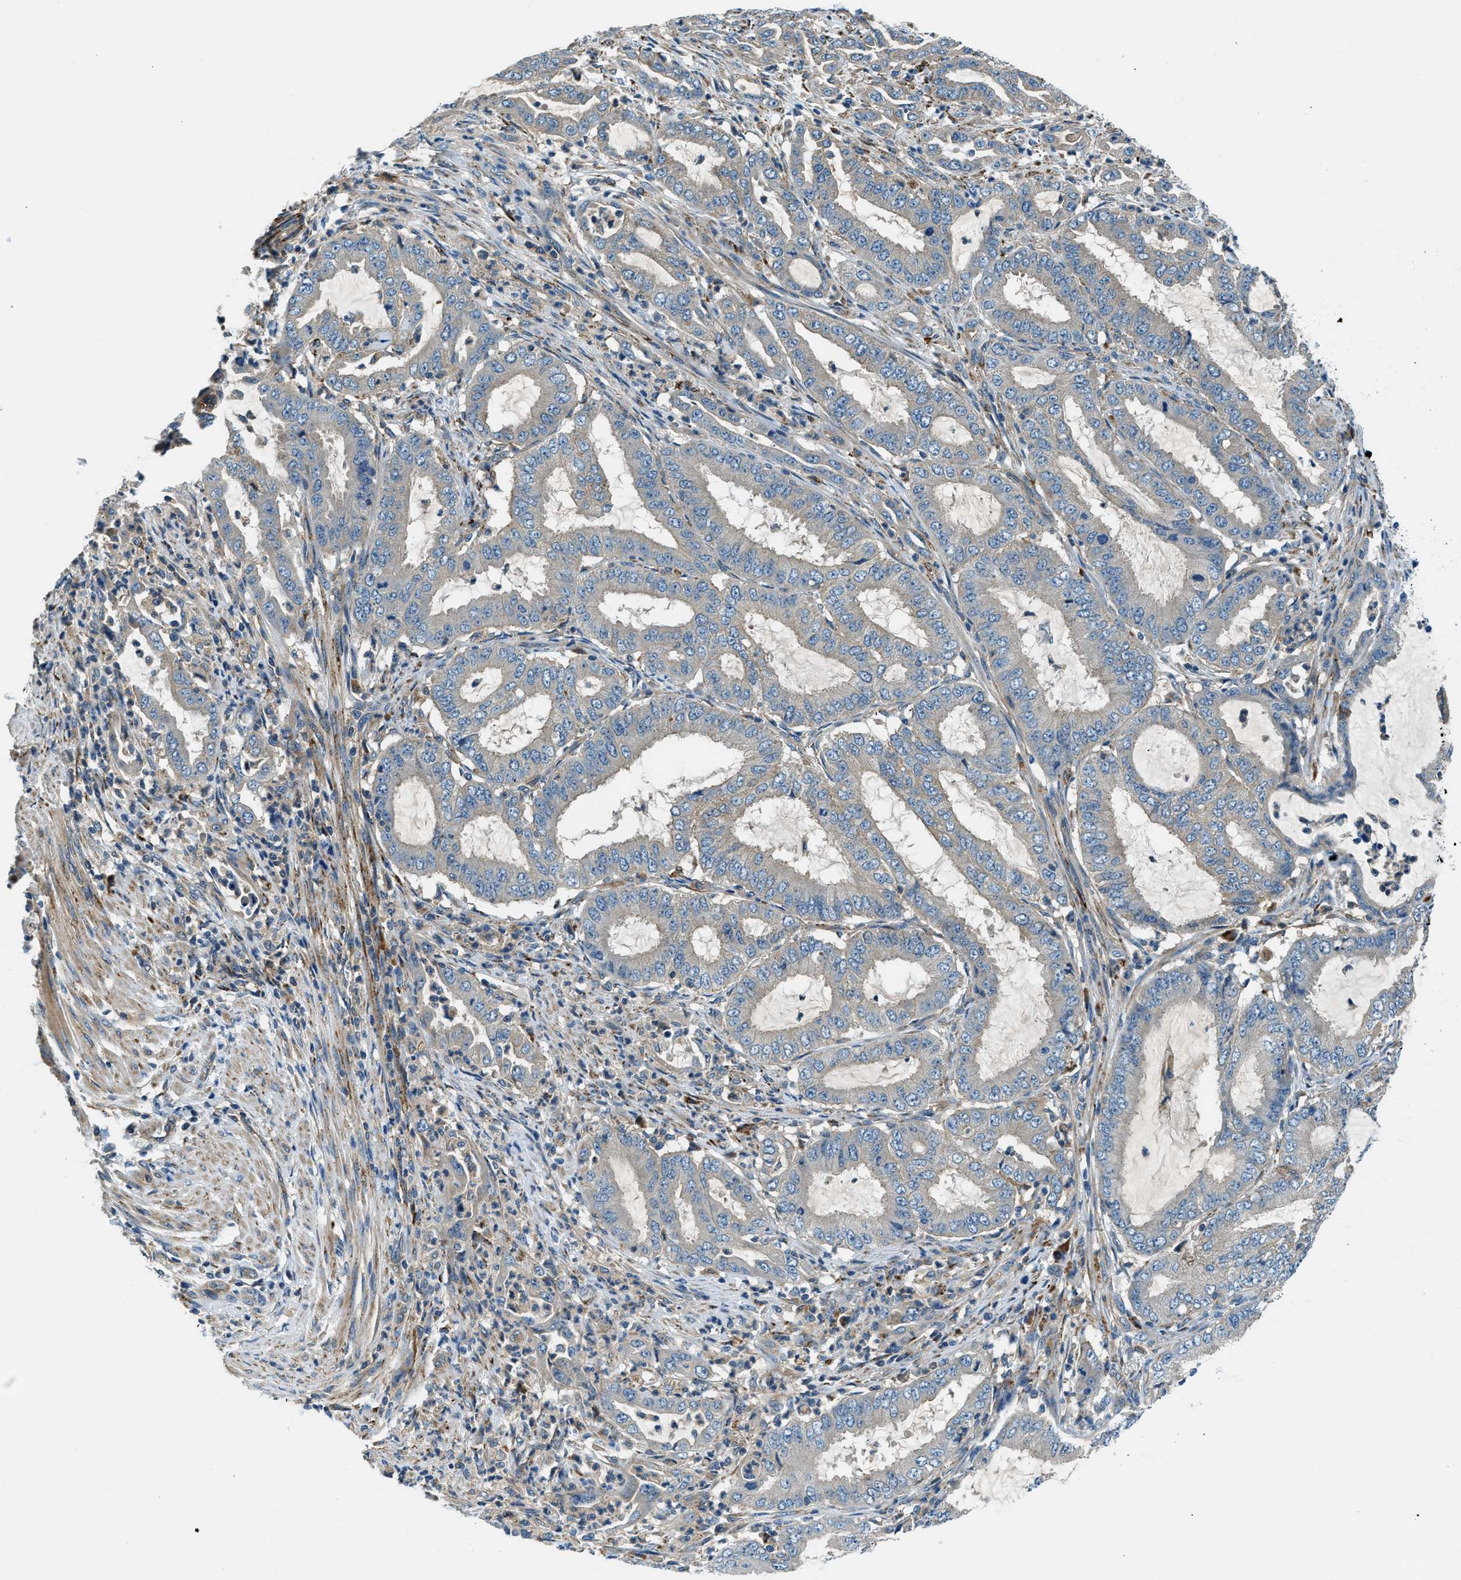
{"staining": {"intensity": "negative", "quantity": "none", "location": "none"}, "tissue": "endometrial cancer", "cell_type": "Tumor cells", "image_type": "cancer", "snomed": [{"axis": "morphology", "description": "Adenocarcinoma, NOS"}, {"axis": "topography", "description": "Endometrium"}], "caption": "A high-resolution histopathology image shows IHC staining of endometrial cancer, which exhibits no significant expression in tumor cells.", "gene": "SLC19A2", "patient": {"sex": "female", "age": 70}}